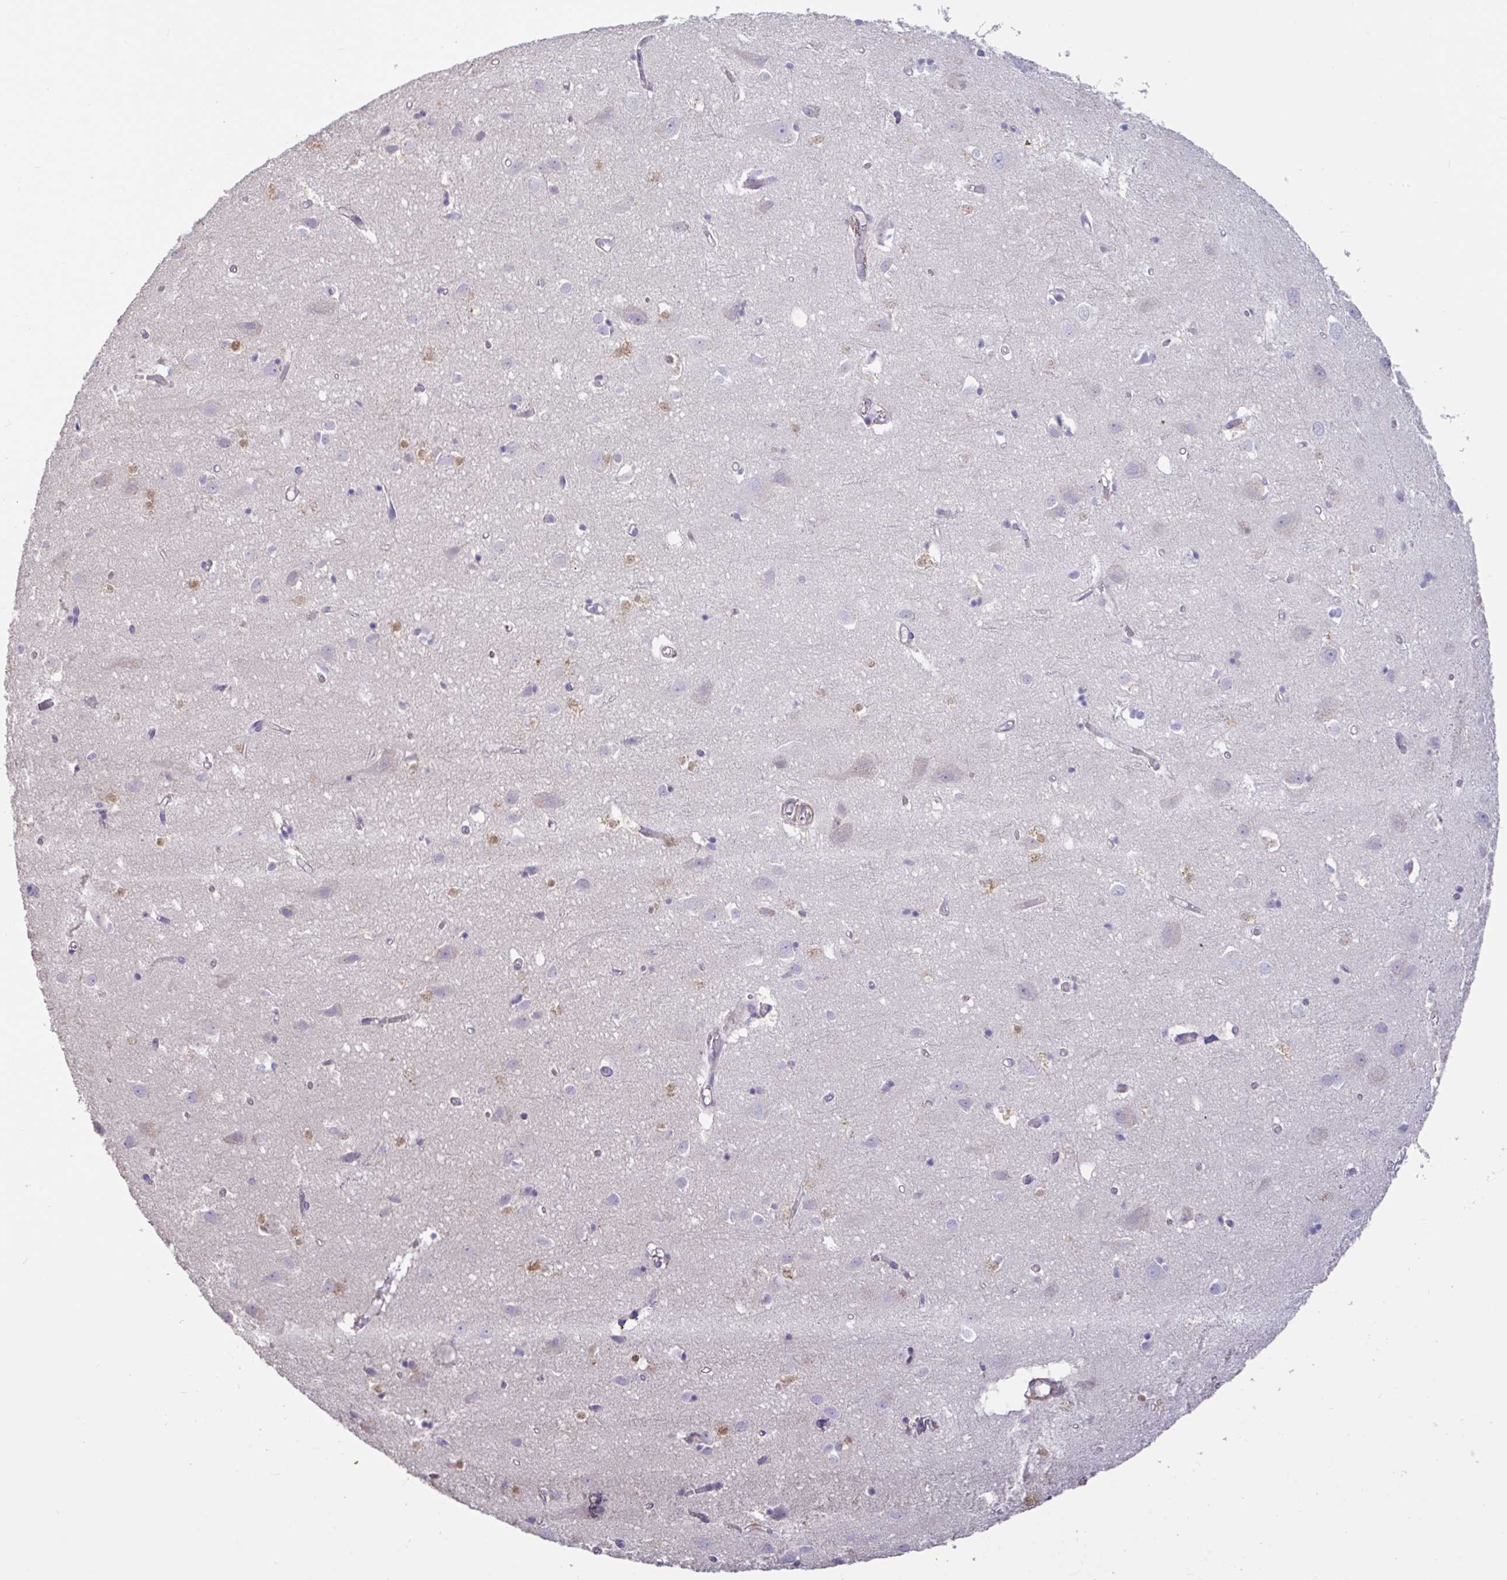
{"staining": {"intensity": "weak", "quantity": "25%-75%", "location": "cytoplasmic/membranous"}, "tissue": "cerebral cortex", "cell_type": "Endothelial cells", "image_type": "normal", "snomed": [{"axis": "morphology", "description": "Normal tissue, NOS"}, {"axis": "topography", "description": "Cerebral cortex"}], "caption": "Cerebral cortex stained for a protein (brown) exhibits weak cytoplasmic/membranous positive expression in approximately 25%-75% of endothelial cells.", "gene": "PYGM", "patient": {"sex": "male", "age": 70}}